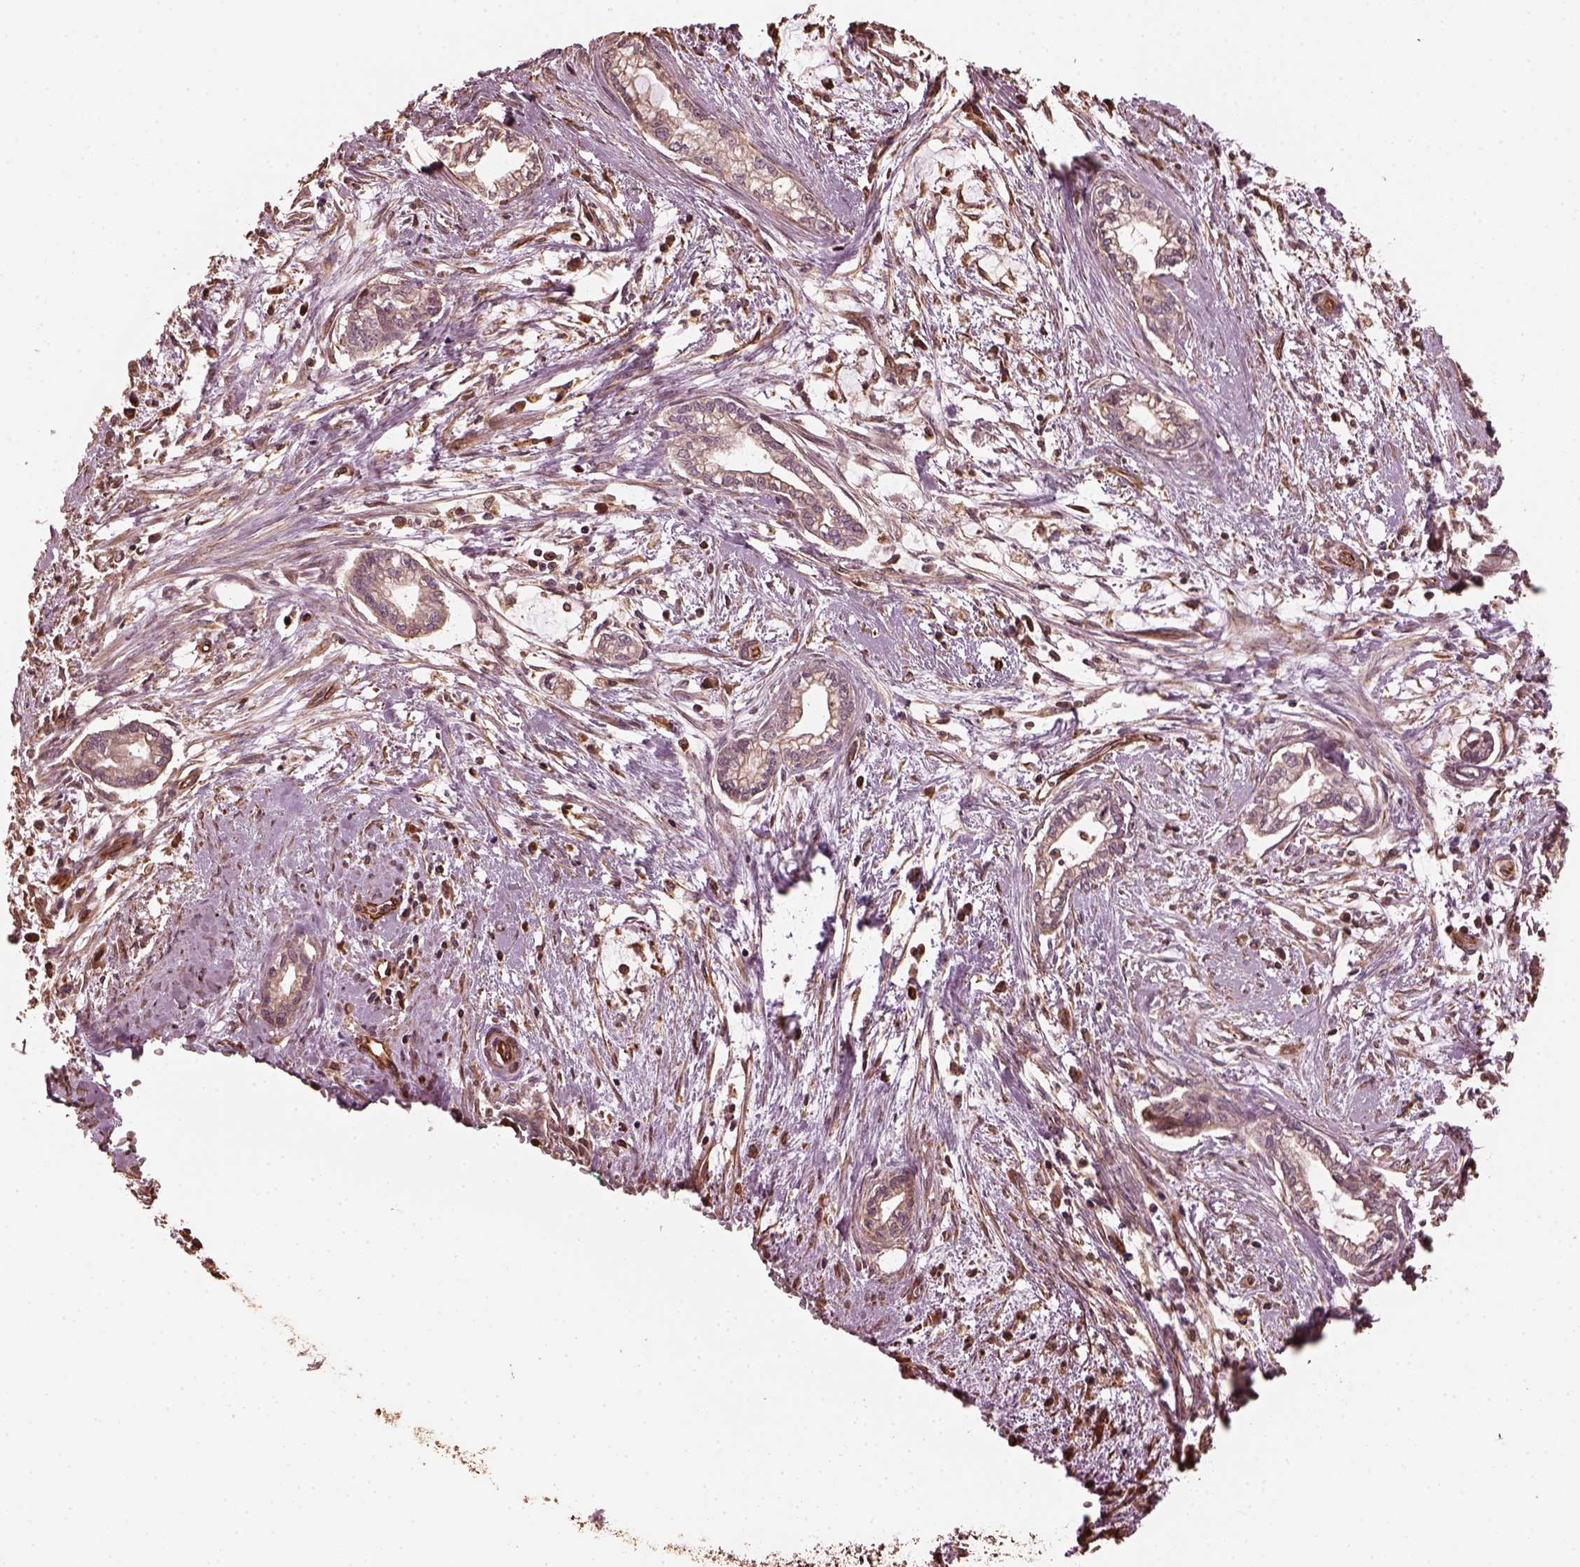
{"staining": {"intensity": "negative", "quantity": "none", "location": "none"}, "tissue": "cervical cancer", "cell_type": "Tumor cells", "image_type": "cancer", "snomed": [{"axis": "morphology", "description": "Adenocarcinoma, NOS"}, {"axis": "topography", "description": "Cervix"}], "caption": "Tumor cells are negative for protein expression in human cervical cancer.", "gene": "GTPBP1", "patient": {"sex": "female", "age": 62}}